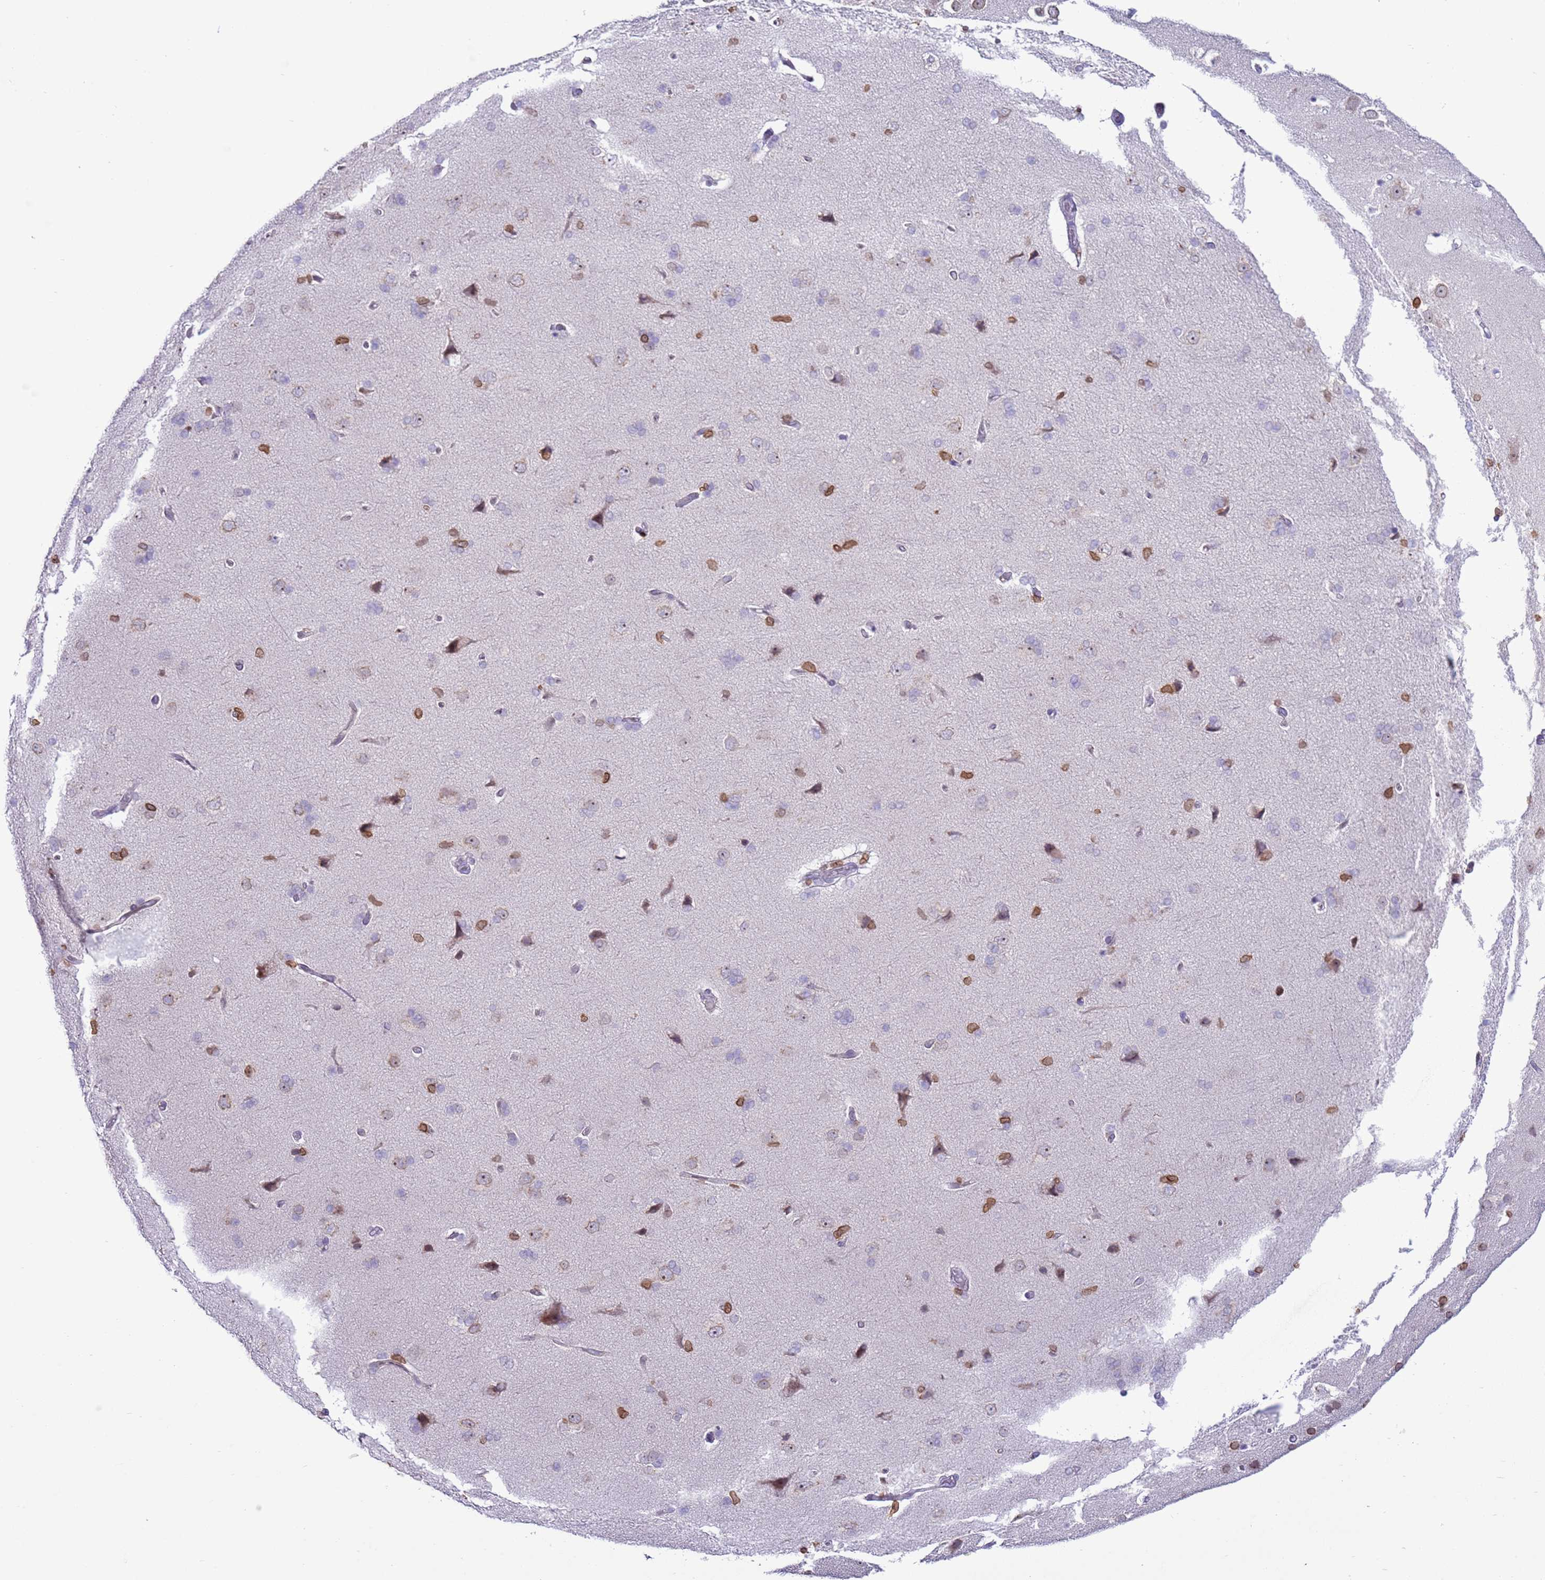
{"staining": {"intensity": "negative", "quantity": "none", "location": "none"}, "tissue": "cerebral cortex", "cell_type": "Endothelial cells", "image_type": "normal", "snomed": [{"axis": "morphology", "description": "Normal tissue, NOS"}, {"axis": "topography", "description": "Cerebral cortex"}], "caption": "Immunohistochemical staining of unremarkable human cerebral cortex reveals no significant expression in endothelial cells. (Brightfield microscopy of DAB IHC at high magnification).", "gene": "DHX37", "patient": {"sex": "male", "age": 62}}